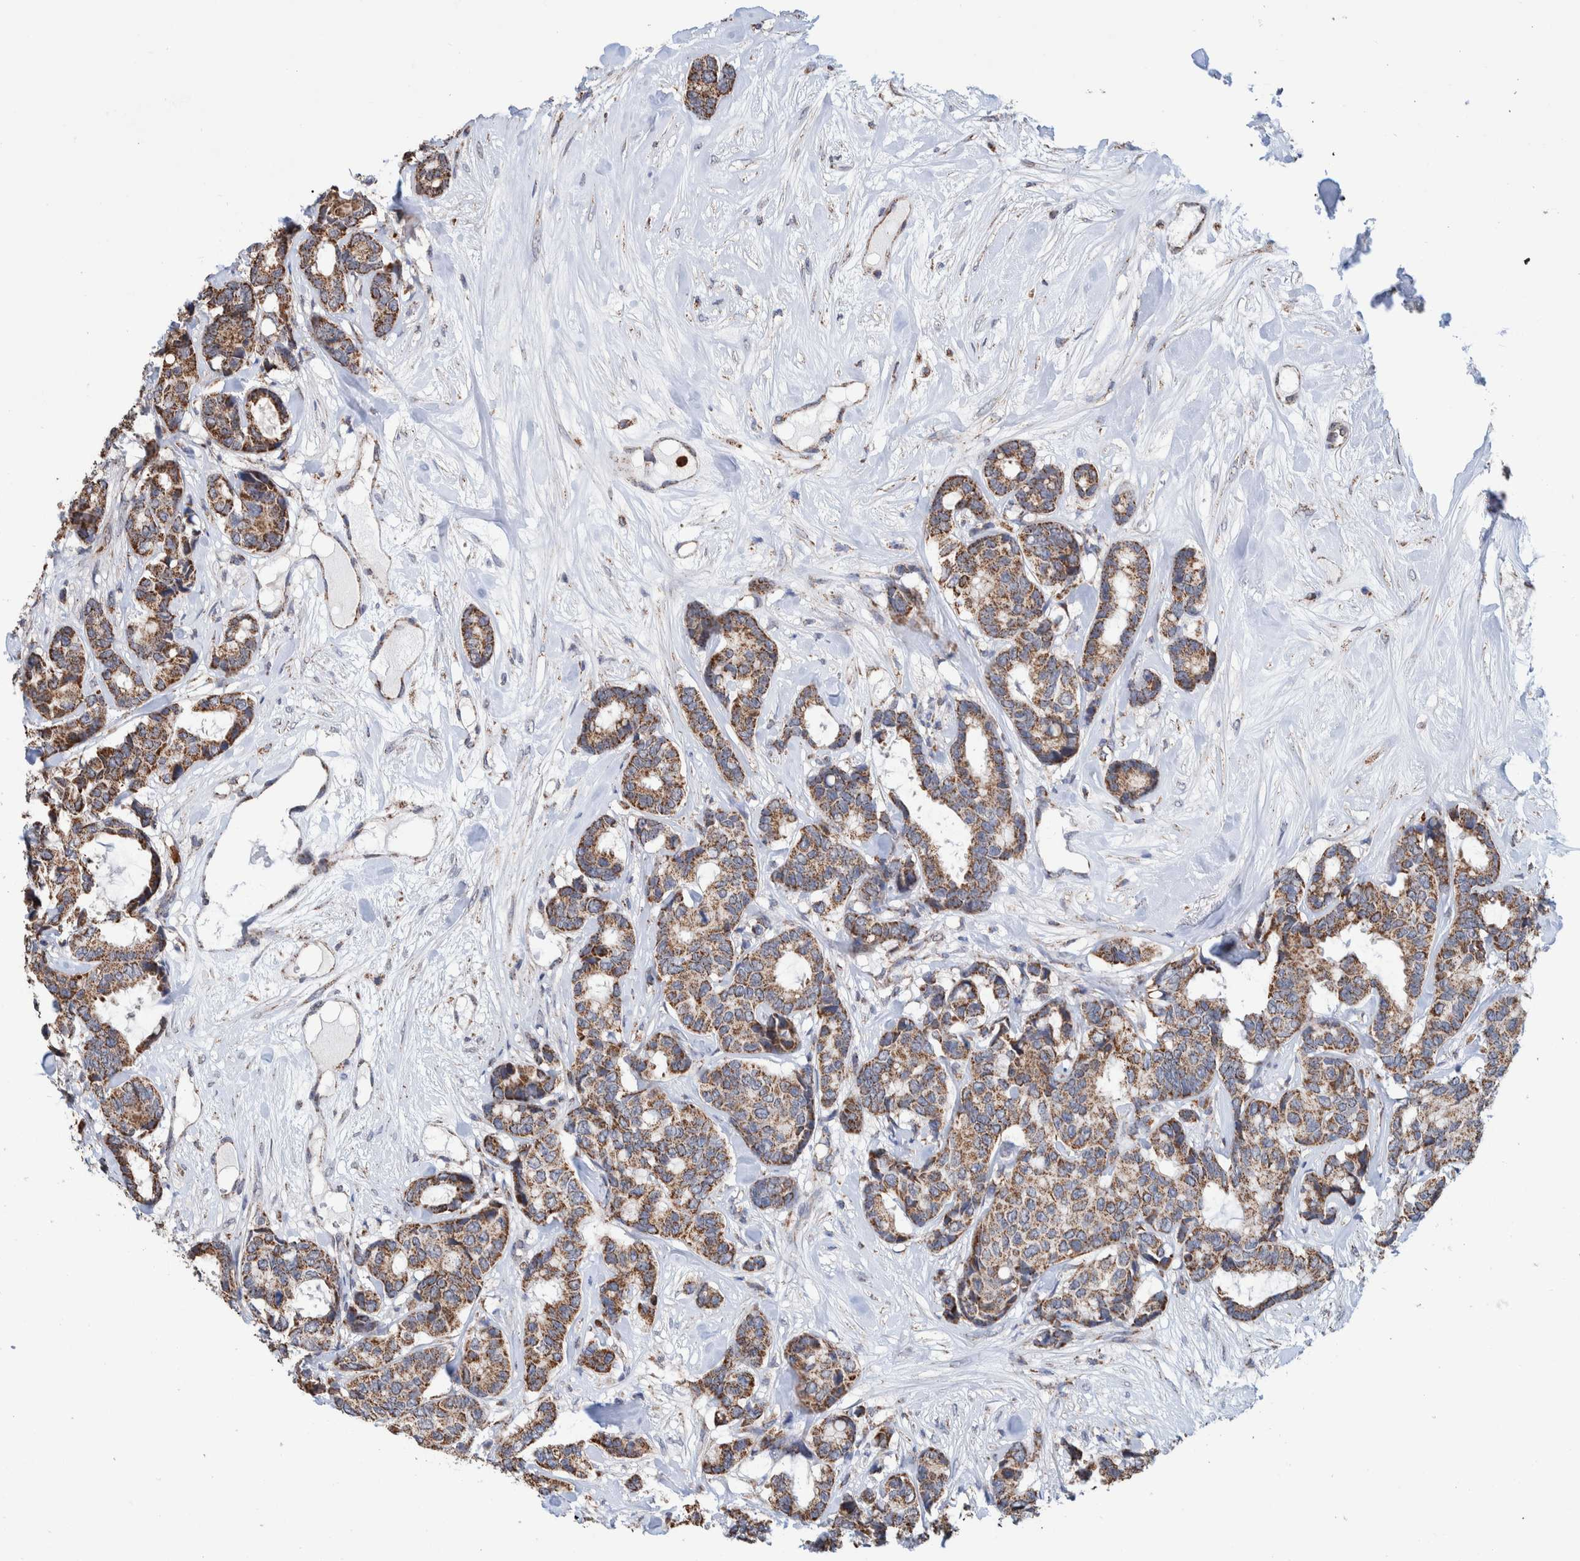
{"staining": {"intensity": "moderate", "quantity": ">75%", "location": "cytoplasmic/membranous"}, "tissue": "breast cancer", "cell_type": "Tumor cells", "image_type": "cancer", "snomed": [{"axis": "morphology", "description": "Duct carcinoma"}, {"axis": "topography", "description": "Breast"}], "caption": "Immunohistochemistry of breast infiltrating ductal carcinoma reveals medium levels of moderate cytoplasmic/membranous expression in approximately >75% of tumor cells.", "gene": "DECR1", "patient": {"sex": "female", "age": 87}}